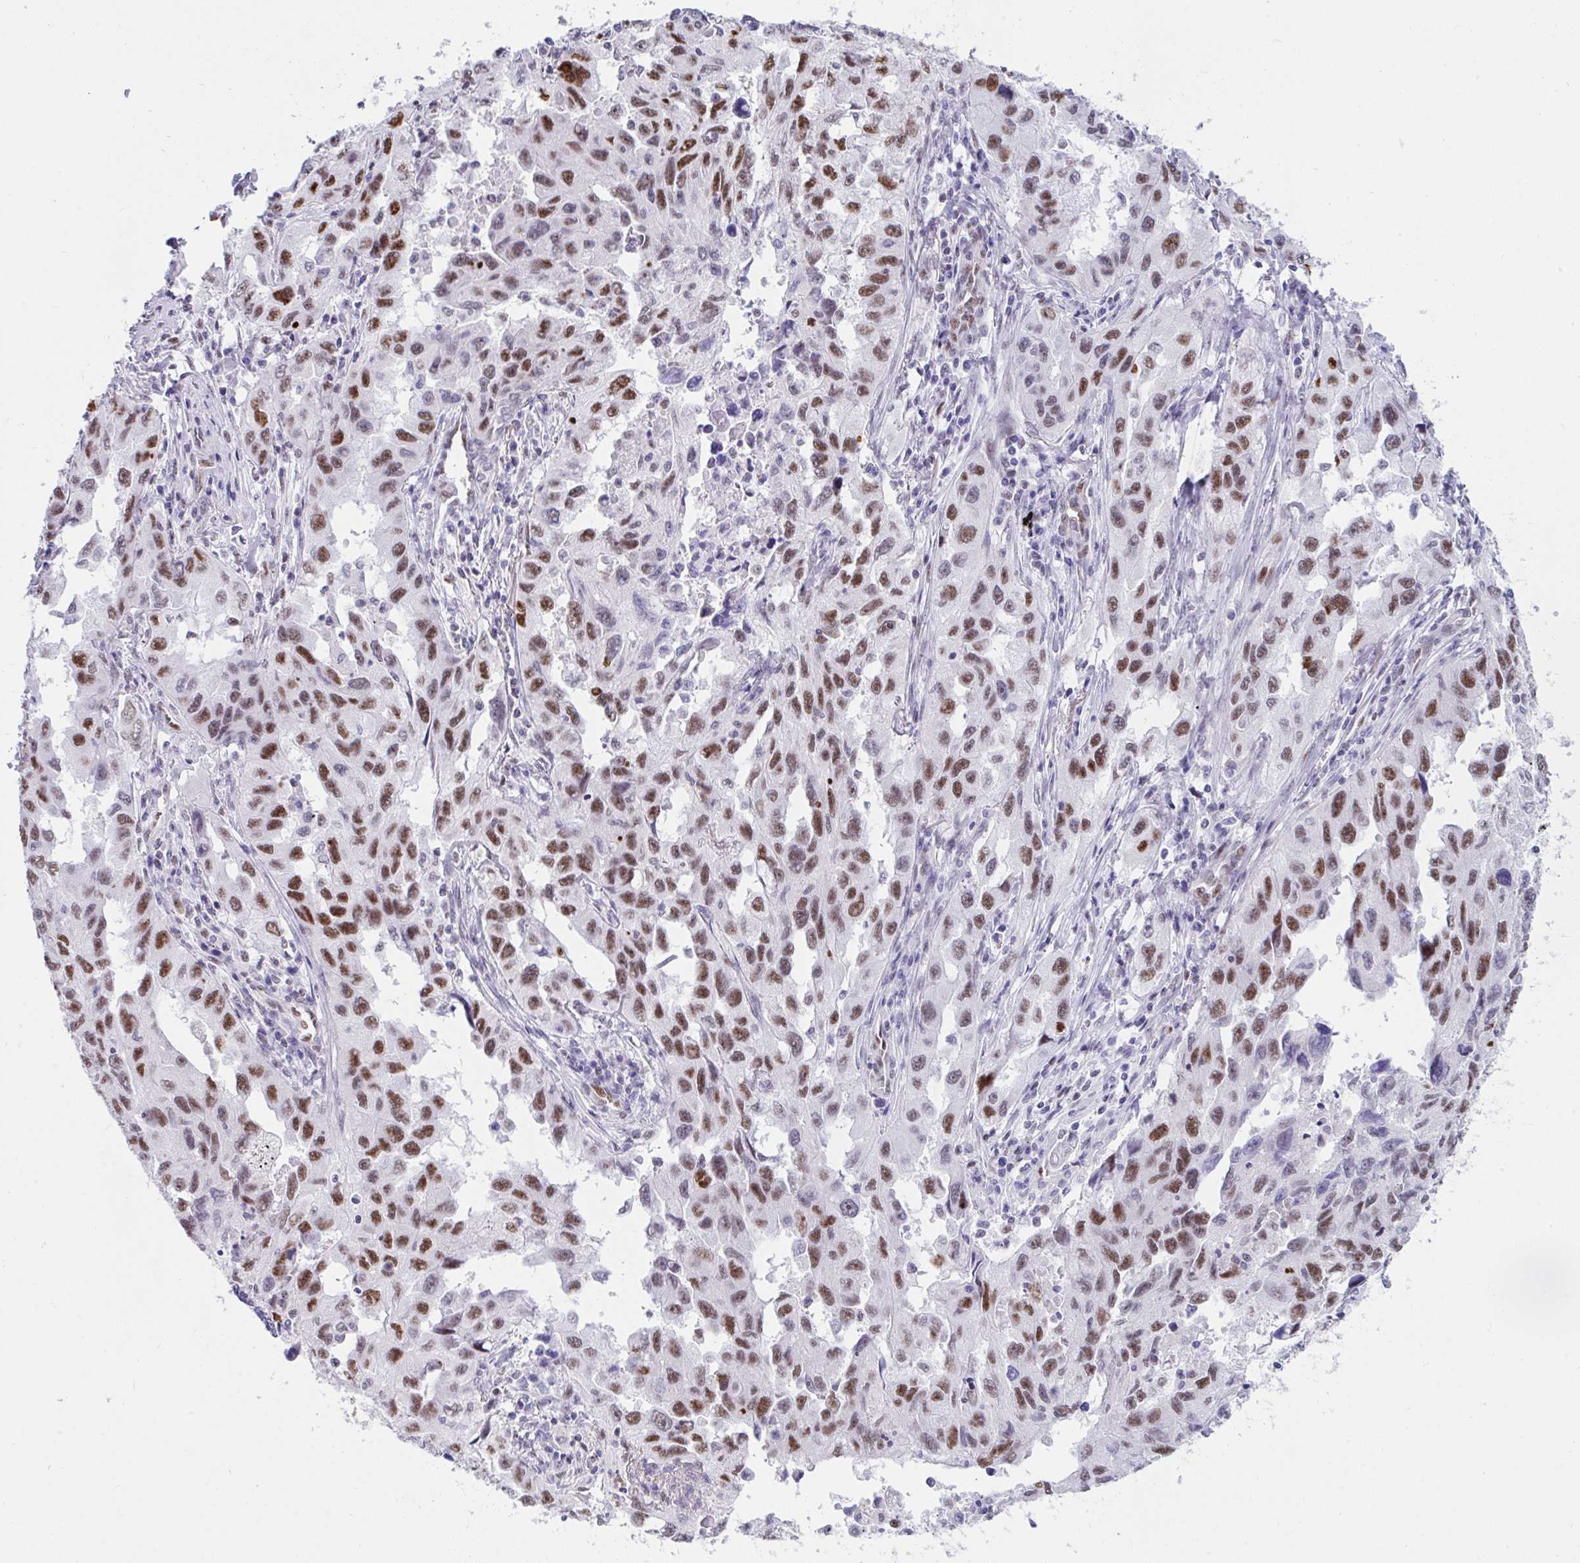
{"staining": {"intensity": "strong", "quantity": "25%-75%", "location": "nuclear"}, "tissue": "lung cancer", "cell_type": "Tumor cells", "image_type": "cancer", "snomed": [{"axis": "morphology", "description": "Adenocarcinoma, NOS"}, {"axis": "topography", "description": "Lung"}], "caption": "This photomicrograph demonstrates immunohistochemistry staining of lung adenocarcinoma, with high strong nuclear positivity in about 25%-75% of tumor cells.", "gene": "IKZF2", "patient": {"sex": "female", "age": 73}}